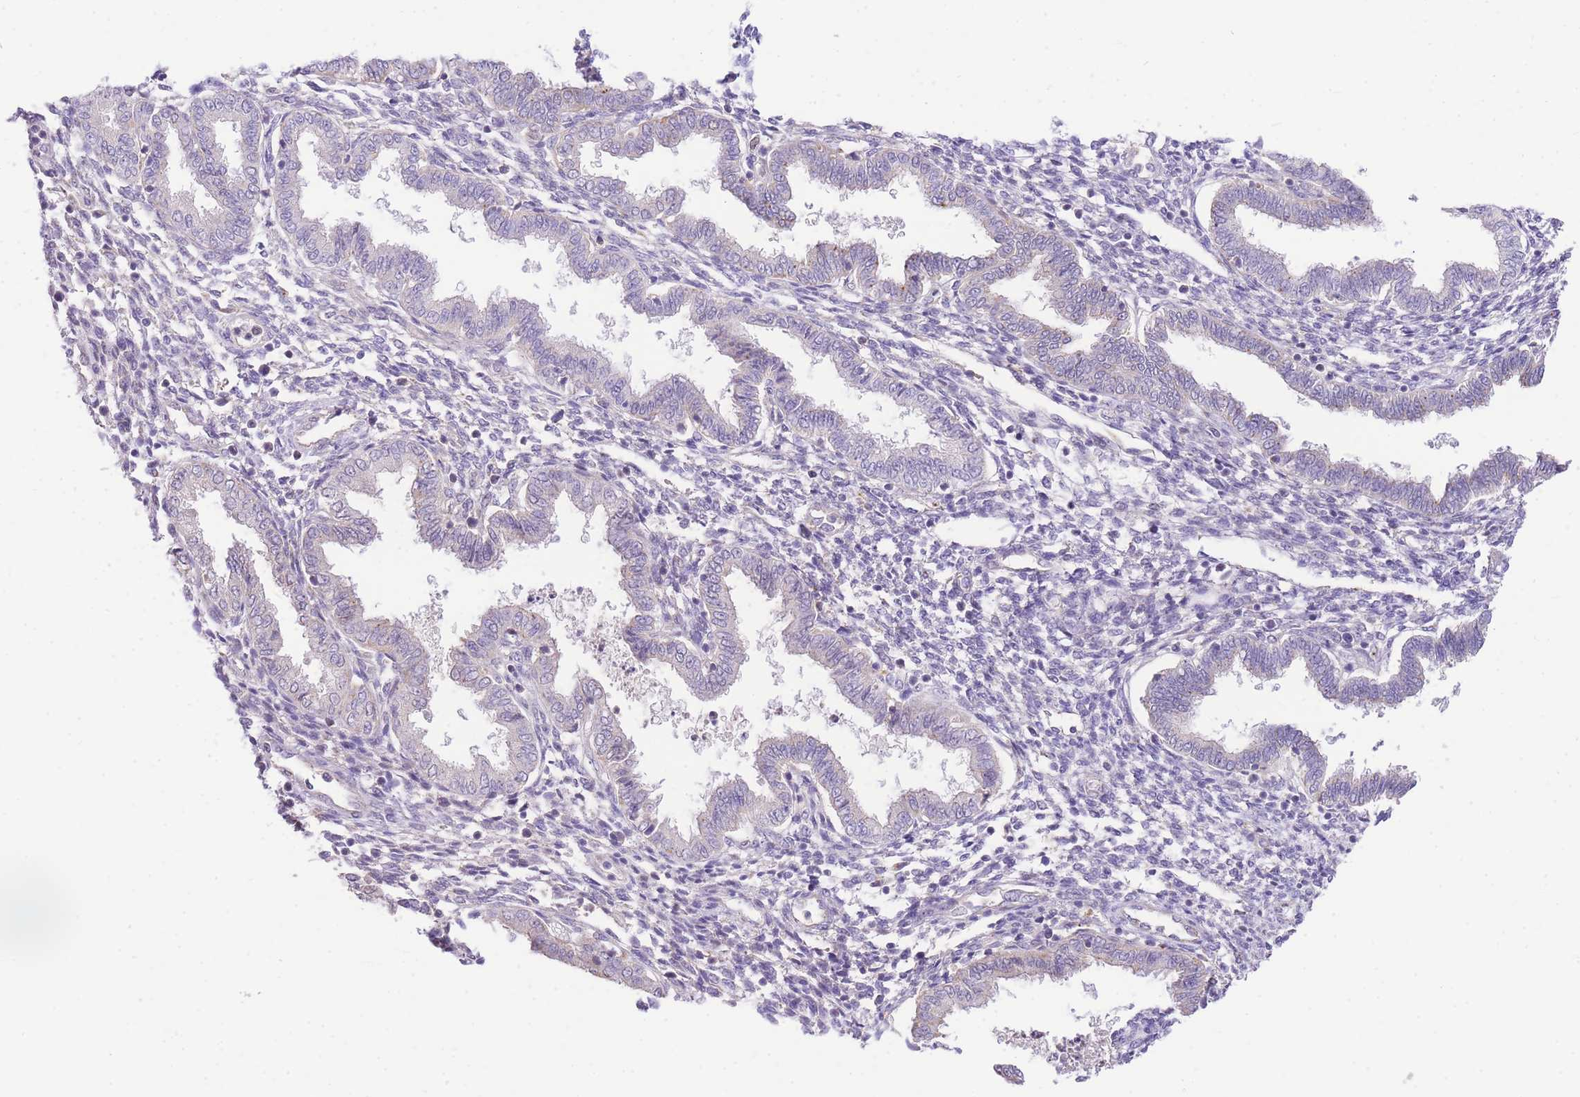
{"staining": {"intensity": "moderate", "quantity": "<25%", "location": "nuclear"}, "tissue": "endometrium", "cell_type": "Cells in endometrial stroma", "image_type": "normal", "snomed": [{"axis": "morphology", "description": "Normal tissue, NOS"}, {"axis": "topography", "description": "Endometrium"}], "caption": "Immunohistochemical staining of normal human endometrium shows low levels of moderate nuclear expression in approximately <25% of cells in endometrial stroma.", "gene": "UBXN7", "patient": {"sex": "female", "age": 33}}